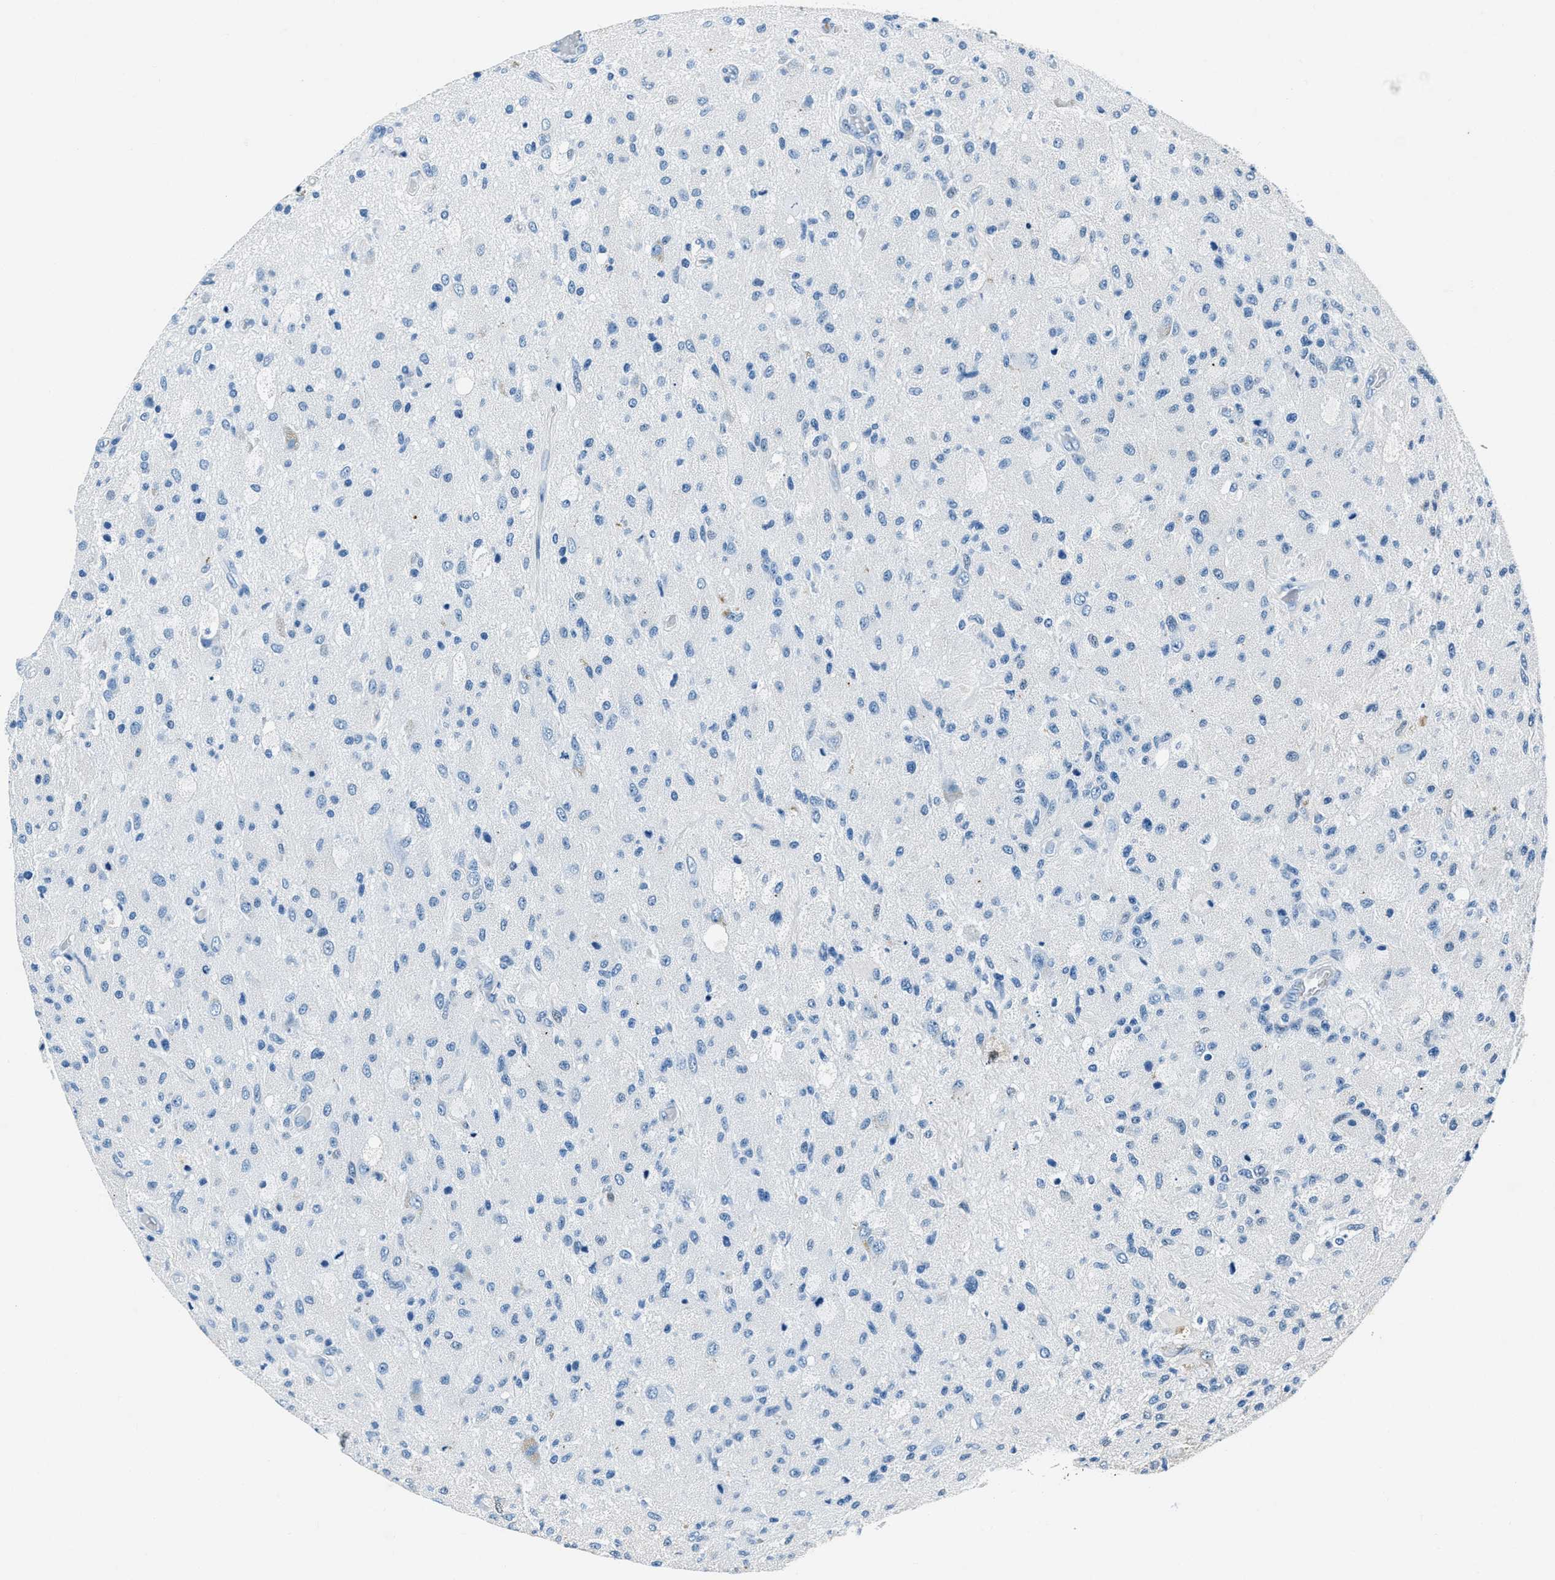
{"staining": {"intensity": "negative", "quantity": "none", "location": "none"}, "tissue": "glioma", "cell_type": "Tumor cells", "image_type": "cancer", "snomed": [{"axis": "morphology", "description": "Normal tissue, NOS"}, {"axis": "morphology", "description": "Glioma, malignant, High grade"}, {"axis": "topography", "description": "Cerebral cortex"}], "caption": "An image of high-grade glioma (malignant) stained for a protein displays no brown staining in tumor cells.", "gene": "PTPDC1", "patient": {"sex": "male", "age": 77}}